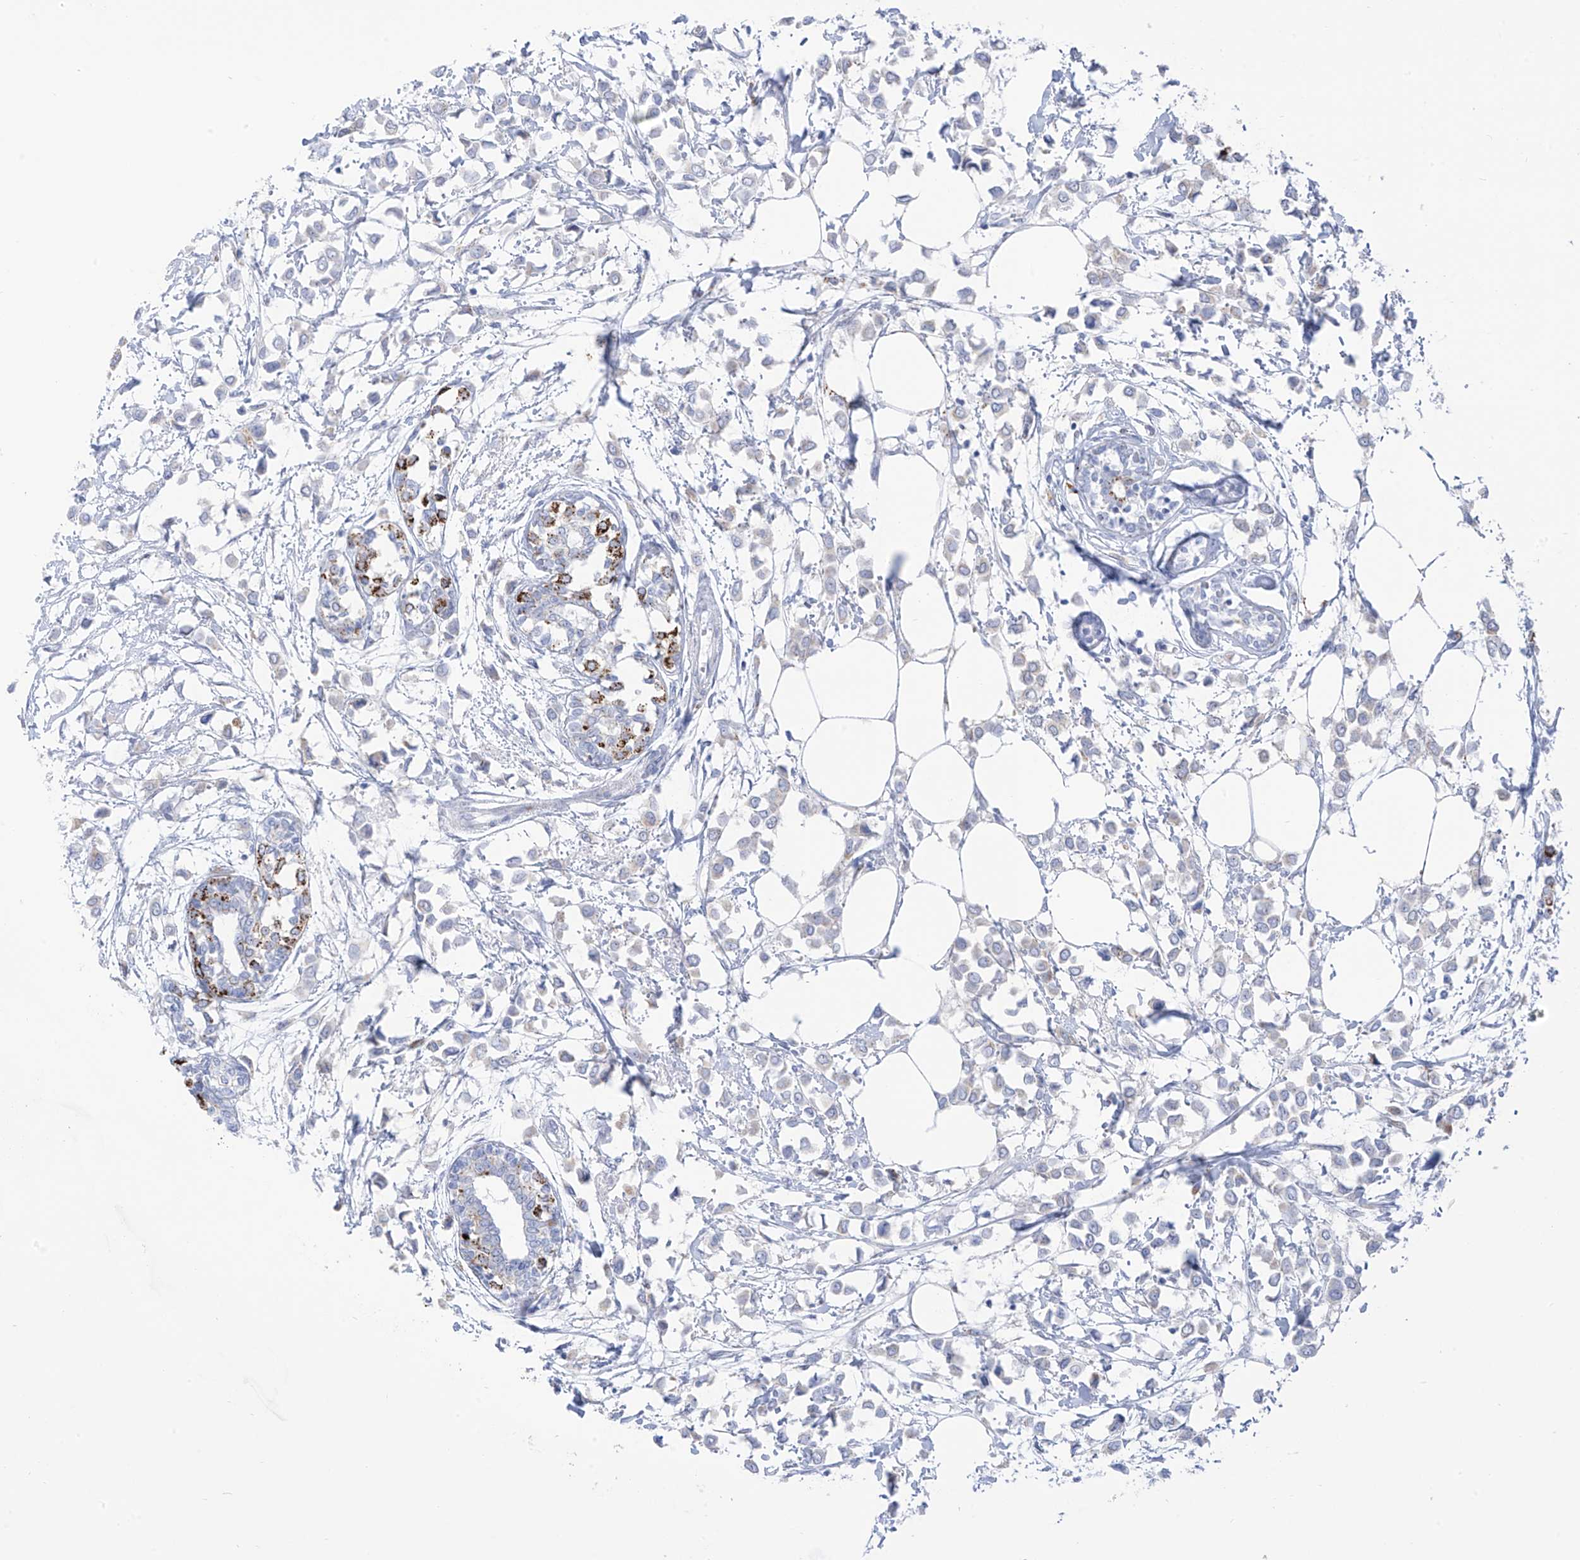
{"staining": {"intensity": "negative", "quantity": "none", "location": "none"}, "tissue": "breast cancer", "cell_type": "Tumor cells", "image_type": "cancer", "snomed": [{"axis": "morphology", "description": "Lobular carcinoma"}, {"axis": "topography", "description": "Breast"}], "caption": "This is an IHC image of breast cancer. There is no positivity in tumor cells.", "gene": "PSPH", "patient": {"sex": "female", "age": 51}}